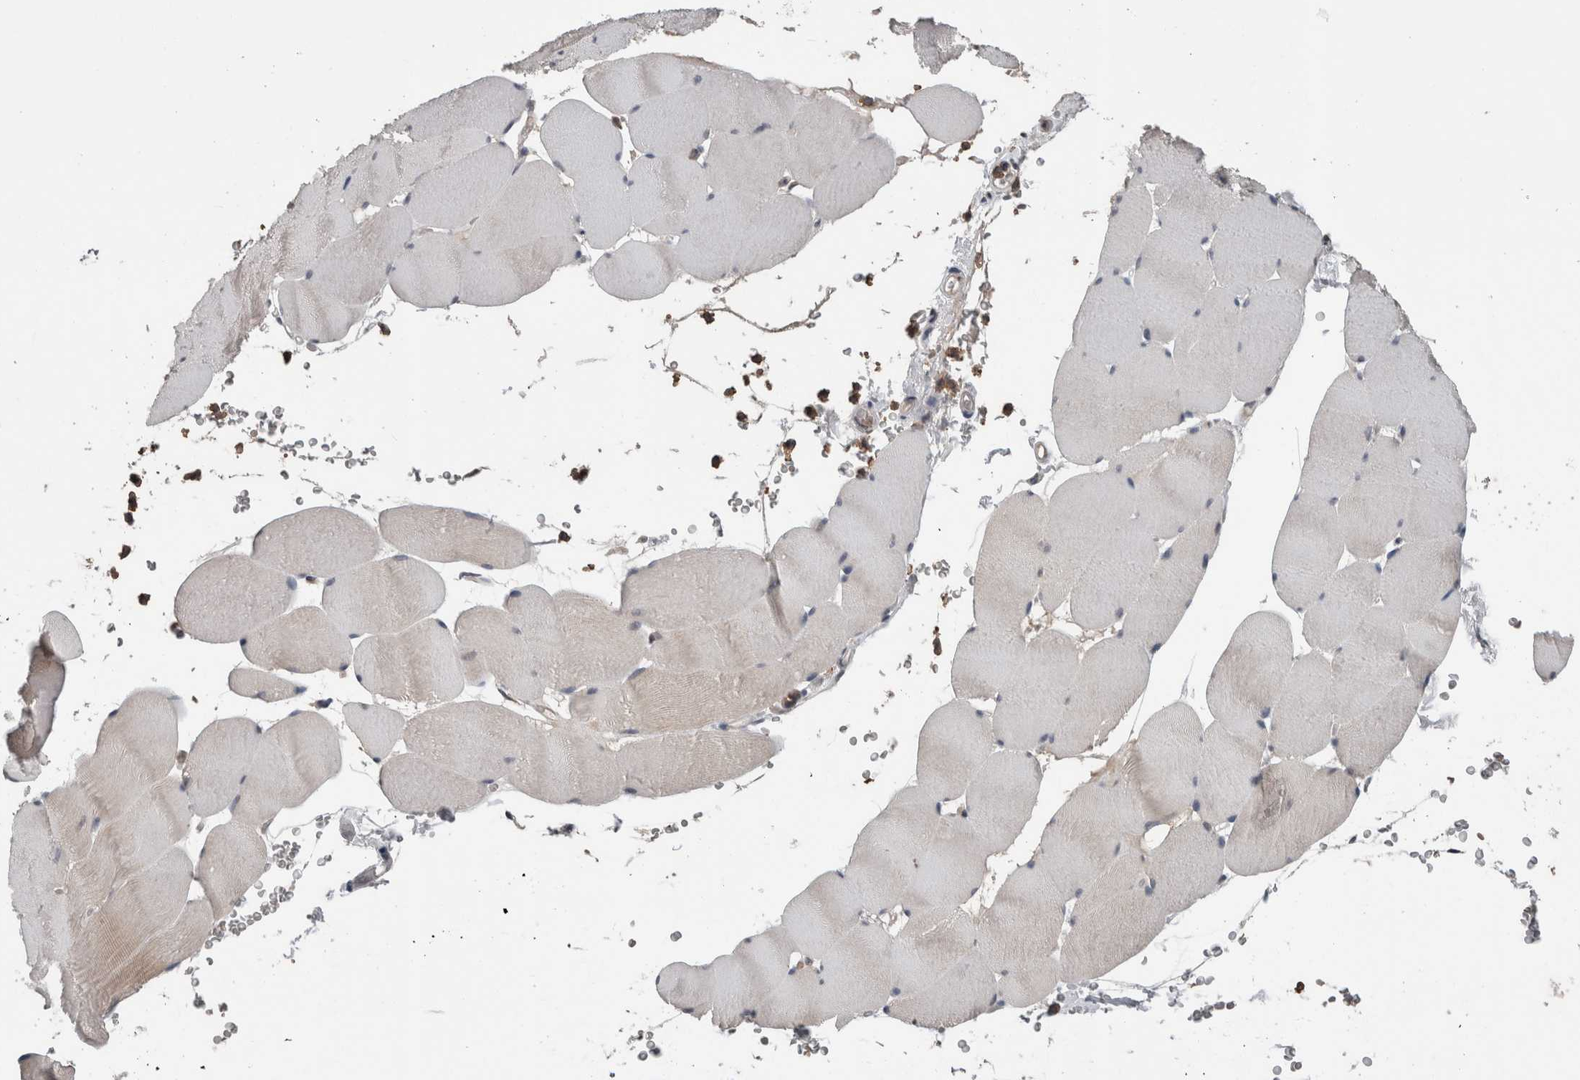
{"staining": {"intensity": "negative", "quantity": "none", "location": "none"}, "tissue": "skeletal muscle", "cell_type": "Myocytes", "image_type": "normal", "snomed": [{"axis": "morphology", "description": "Normal tissue, NOS"}, {"axis": "topography", "description": "Skeletal muscle"}], "caption": "The immunohistochemistry histopathology image has no significant positivity in myocytes of skeletal muscle.", "gene": "MAFF", "patient": {"sex": "male", "age": 62}}